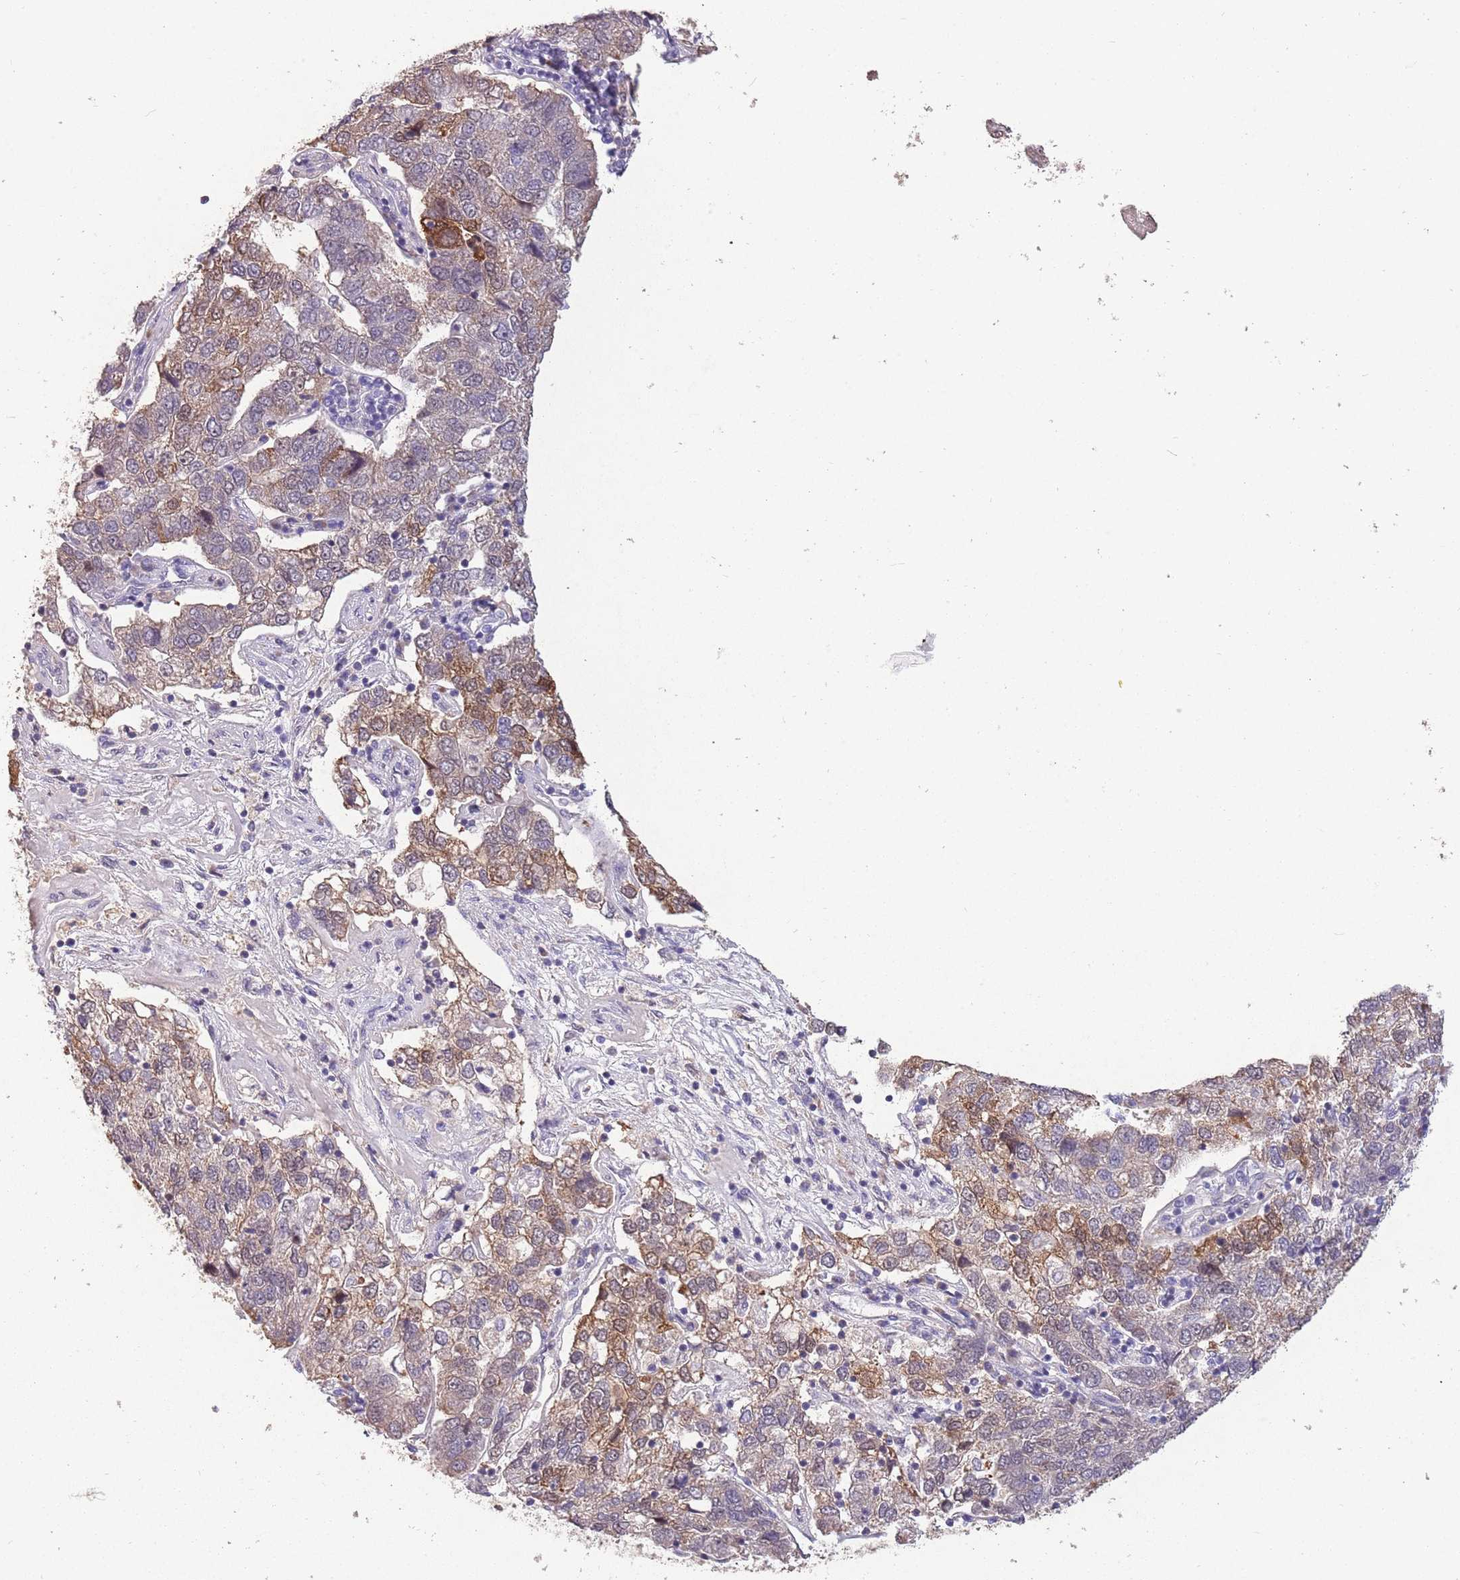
{"staining": {"intensity": "moderate", "quantity": "<25%", "location": "cytoplasmic/membranous"}, "tissue": "pancreatic cancer", "cell_type": "Tumor cells", "image_type": "cancer", "snomed": [{"axis": "morphology", "description": "Adenocarcinoma, NOS"}, {"axis": "topography", "description": "Pancreas"}], "caption": "A high-resolution photomicrograph shows IHC staining of adenocarcinoma (pancreatic), which demonstrates moderate cytoplasmic/membranous staining in about <25% of tumor cells.", "gene": "ZNF639", "patient": {"sex": "female", "age": 61}}